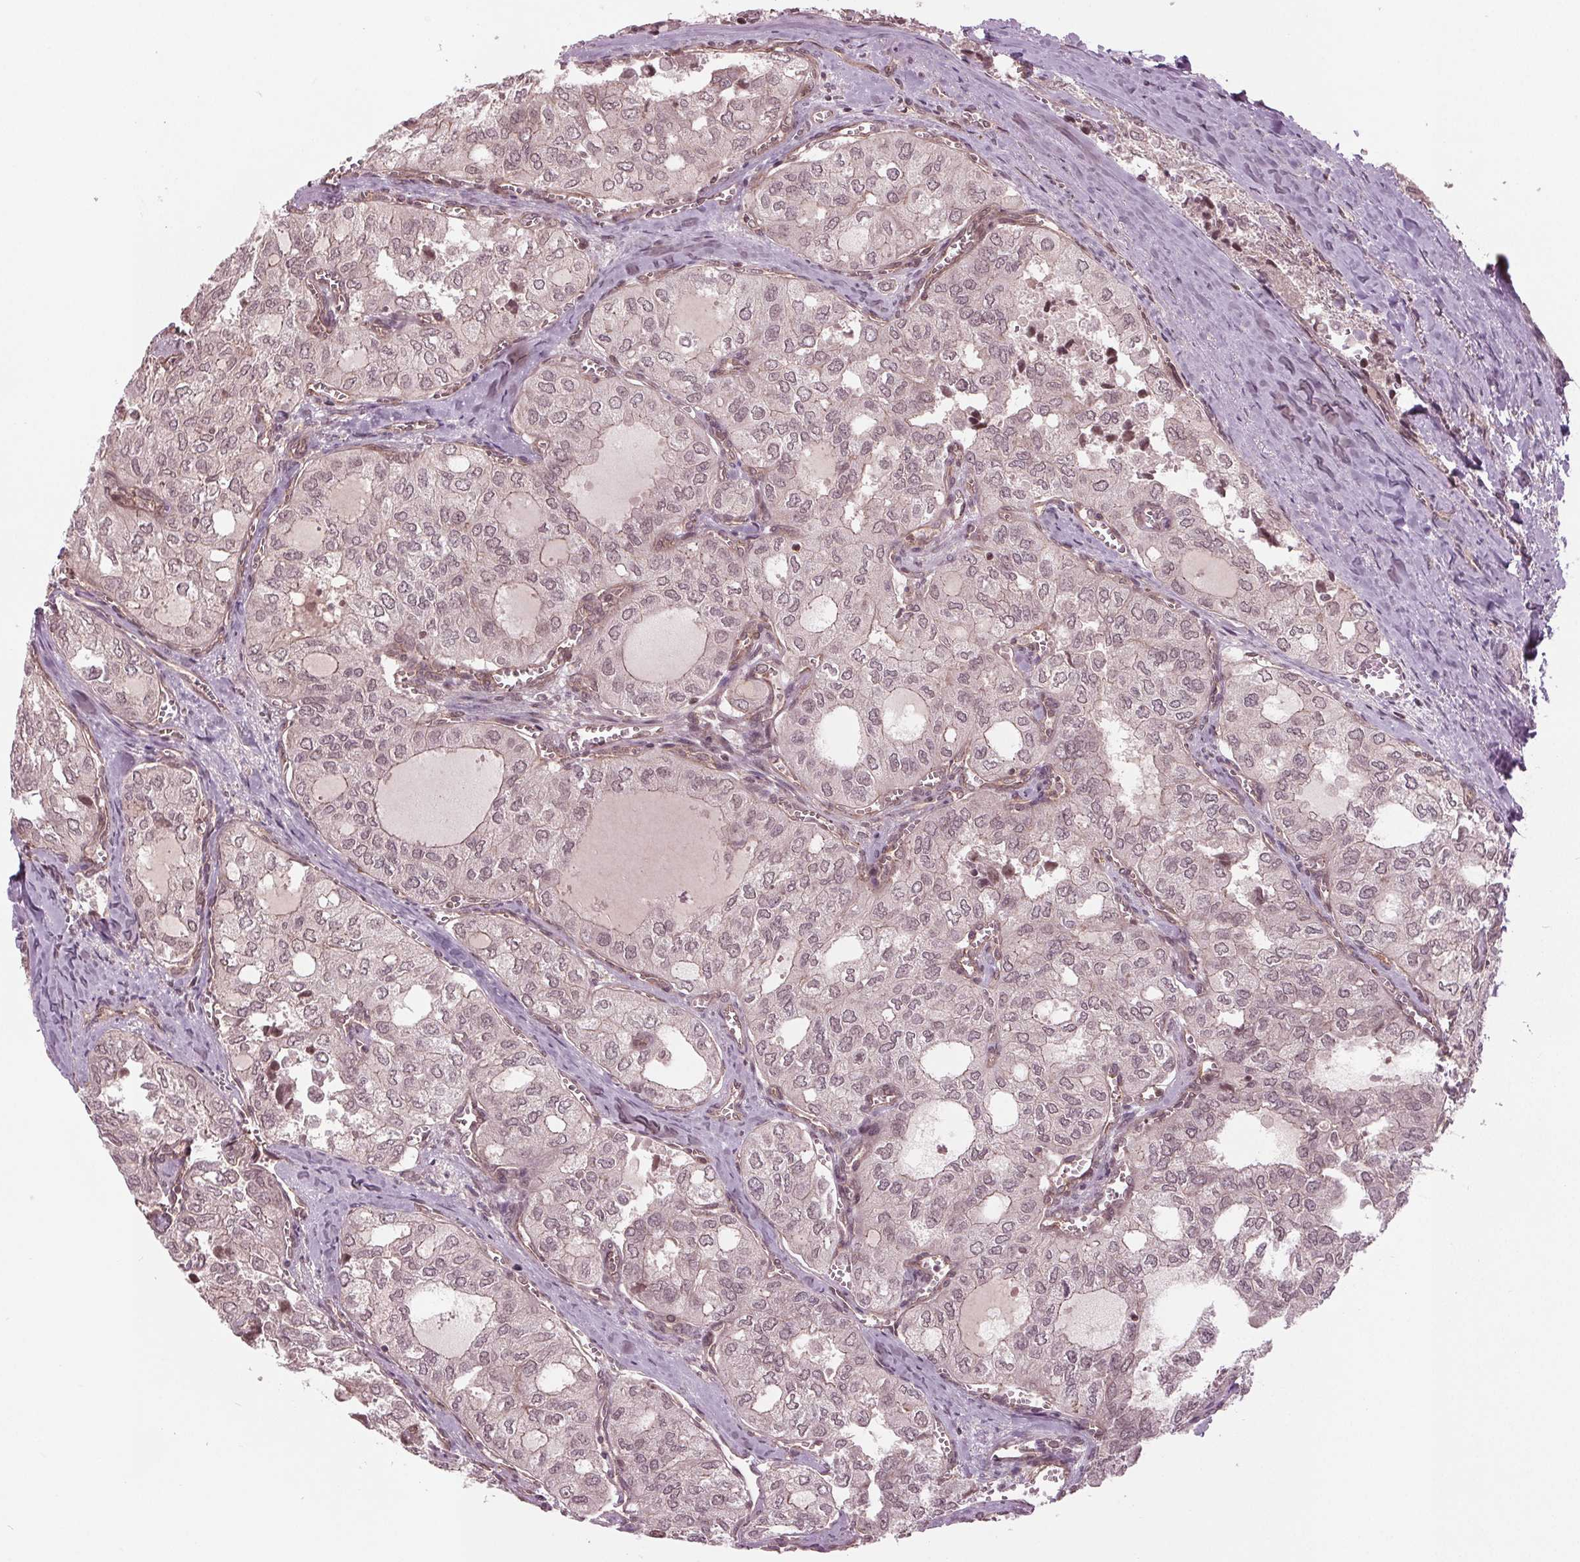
{"staining": {"intensity": "moderate", "quantity": "<25%", "location": "nuclear"}, "tissue": "thyroid cancer", "cell_type": "Tumor cells", "image_type": "cancer", "snomed": [{"axis": "morphology", "description": "Follicular adenoma carcinoma, NOS"}, {"axis": "topography", "description": "Thyroid gland"}], "caption": "Immunohistochemistry staining of follicular adenoma carcinoma (thyroid), which demonstrates low levels of moderate nuclear expression in approximately <25% of tumor cells indicating moderate nuclear protein positivity. The staining was performed using DAB (brown) for protein detection and nuclei were counterstained in hematoxylin (blue).", "gene": "BTBD1", "patient": {"sex": "male", "age": 75}}